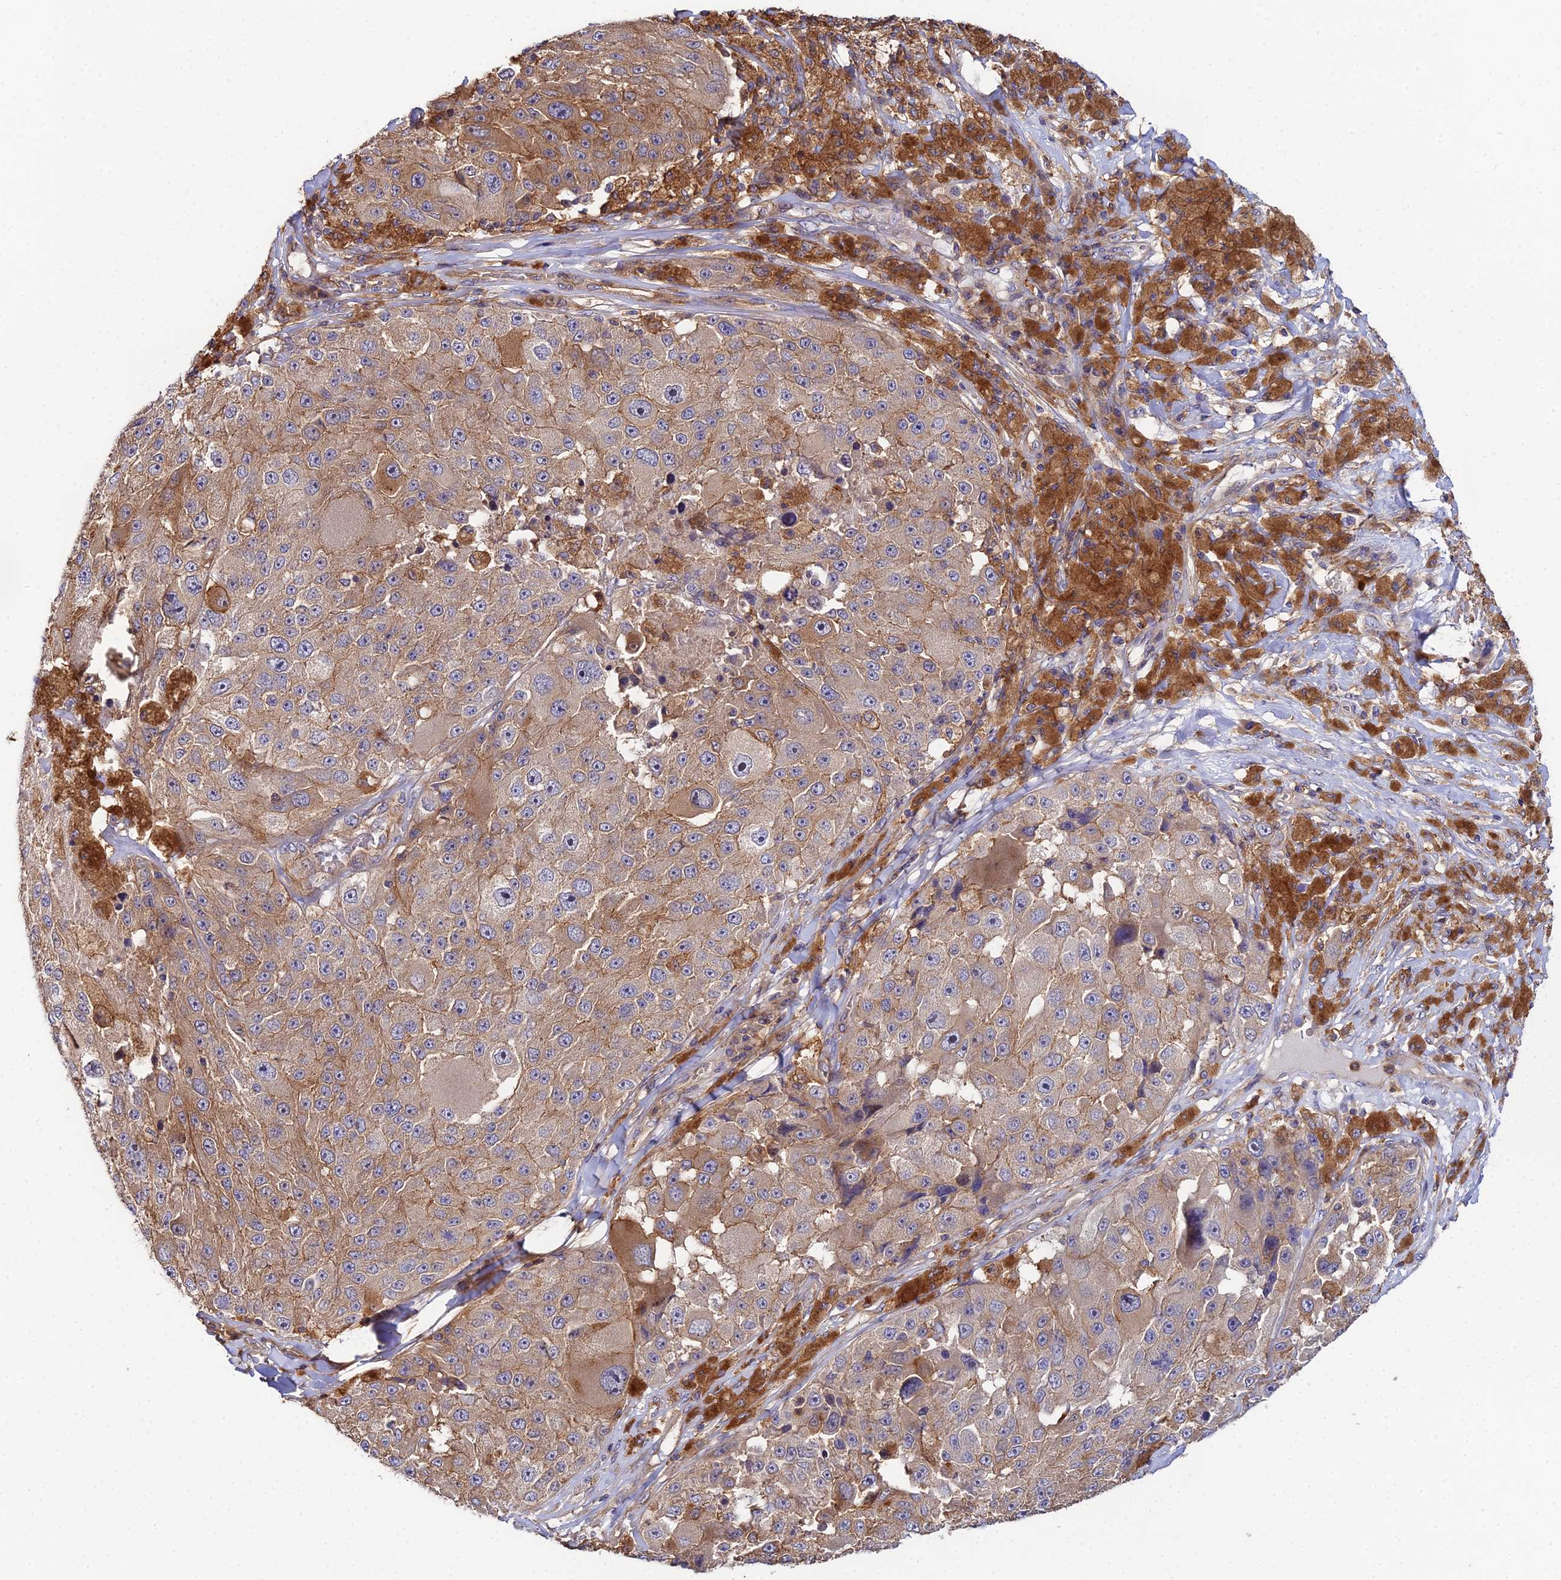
{"staining": {"intensity": "moderate", "quantity": ">75%", "location": "cytoplasmic/membranous"}, "tissue": "melanoma", "cell_type": "Tumor cells", "image_type": "cancer", "snomed": [{"axis": "morphology", "description": "Malignant melanoma, Metastatic site"}, {"axis": "topography", "description": "Lymph node"}], "caption": "A micrograph showing moderate cytoplasmic/membranous staining in approximately >75% of tumor cells in melanoma, as visualized by brown immunohistochemical staining.", "gene": "GNG5B", "patient": {"sex": "male", "age": 62}}